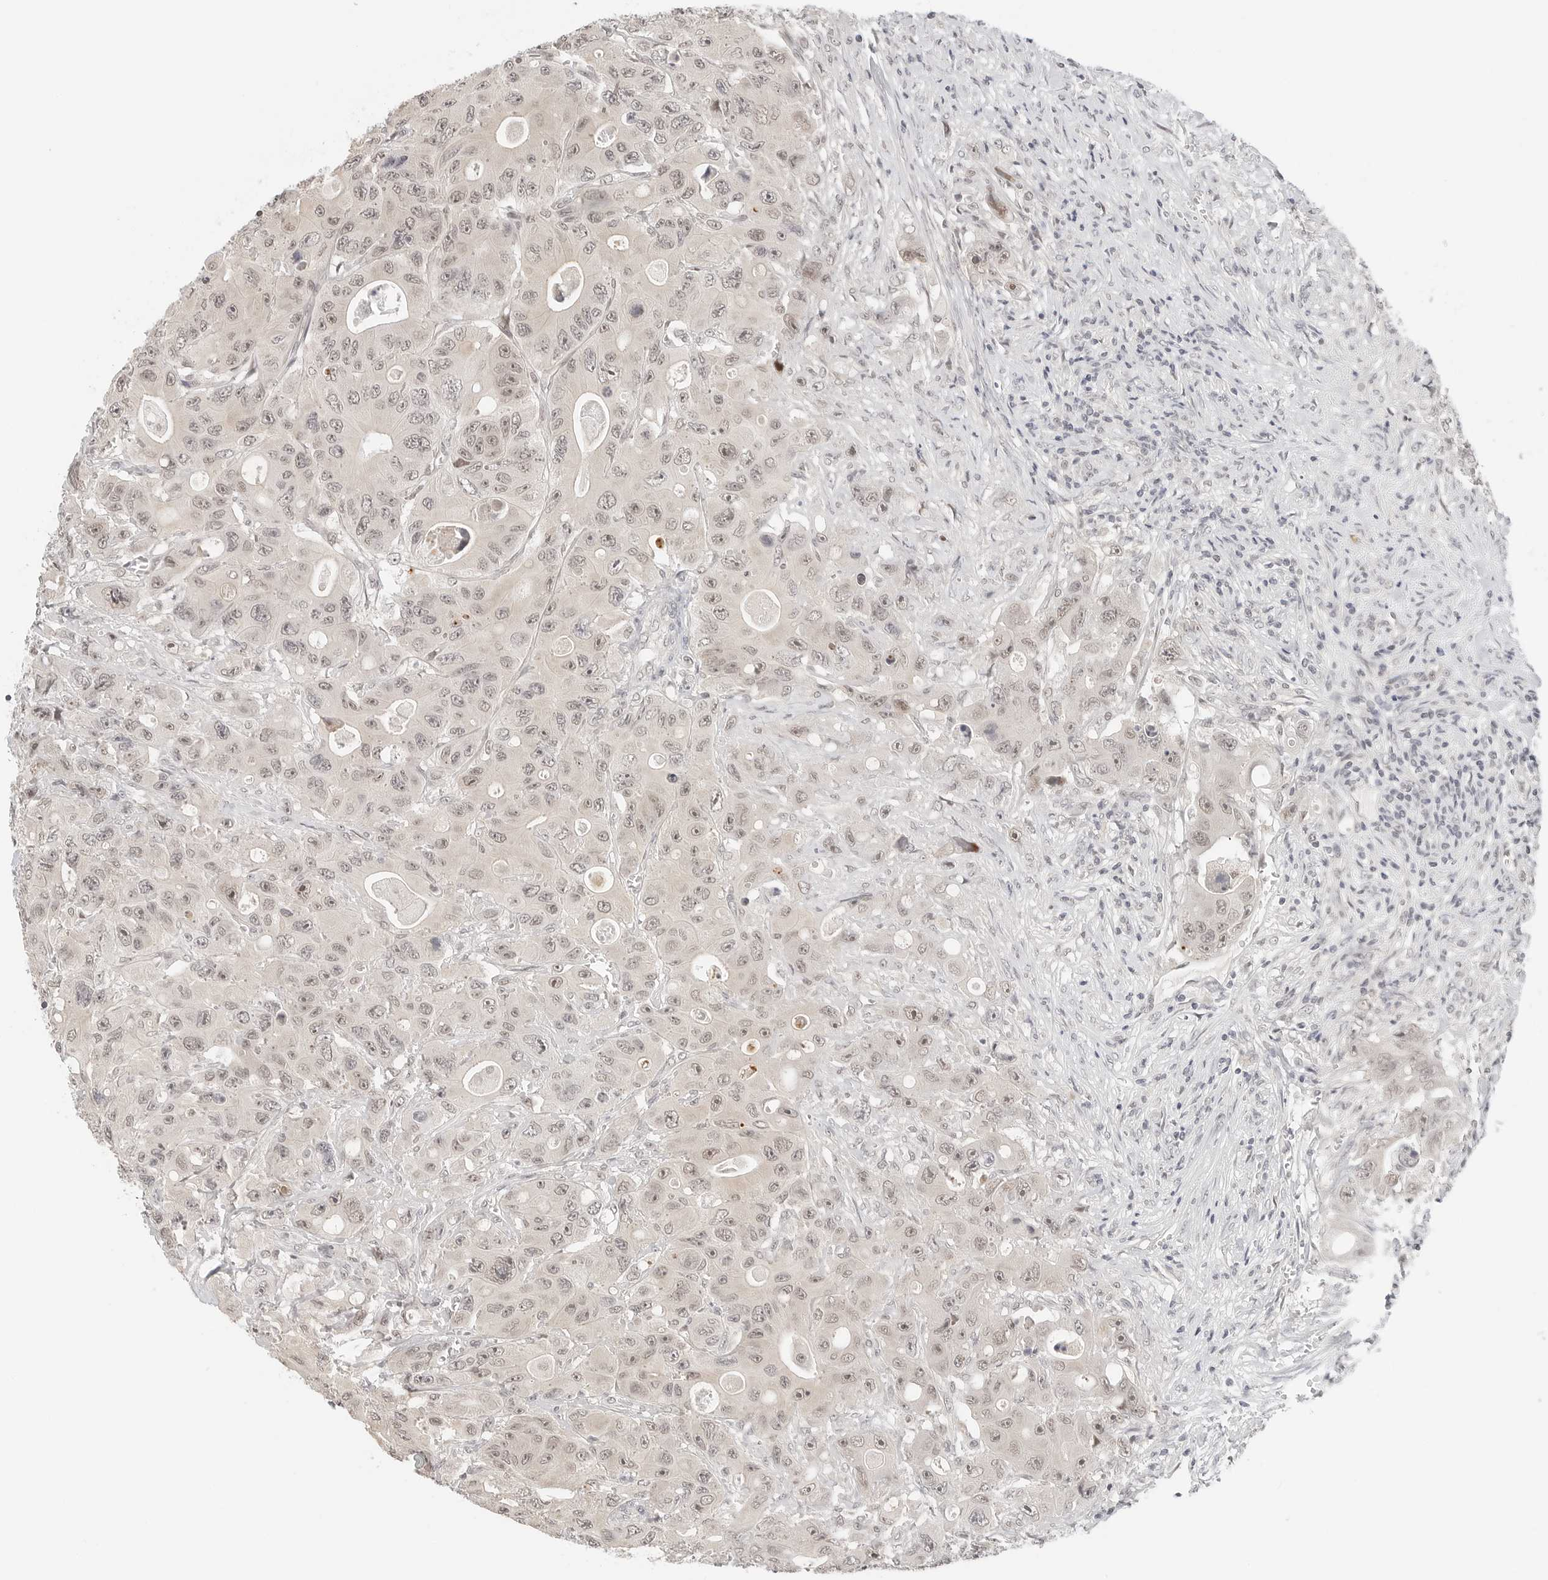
{"staining": {"intensity": "weak", "quantity": ">75%", "location": "nuclear"}, "tissue": "colorectal cancer", "cell_type": "Tumor cells", "image_type": "cancer", "snomed": [{"axis": "morphology", "description": "Adenocarcinoma, NOS"}, {"axis": "topography", "description": "Colon"}], "caption": "Immunohistochemical staining of human colorectal cancer reveals low levels of weak nuclear expression in about >75% of tumor cells.", "gene": "TSEN2", "patient": {"sex": "female", "age": 46}}